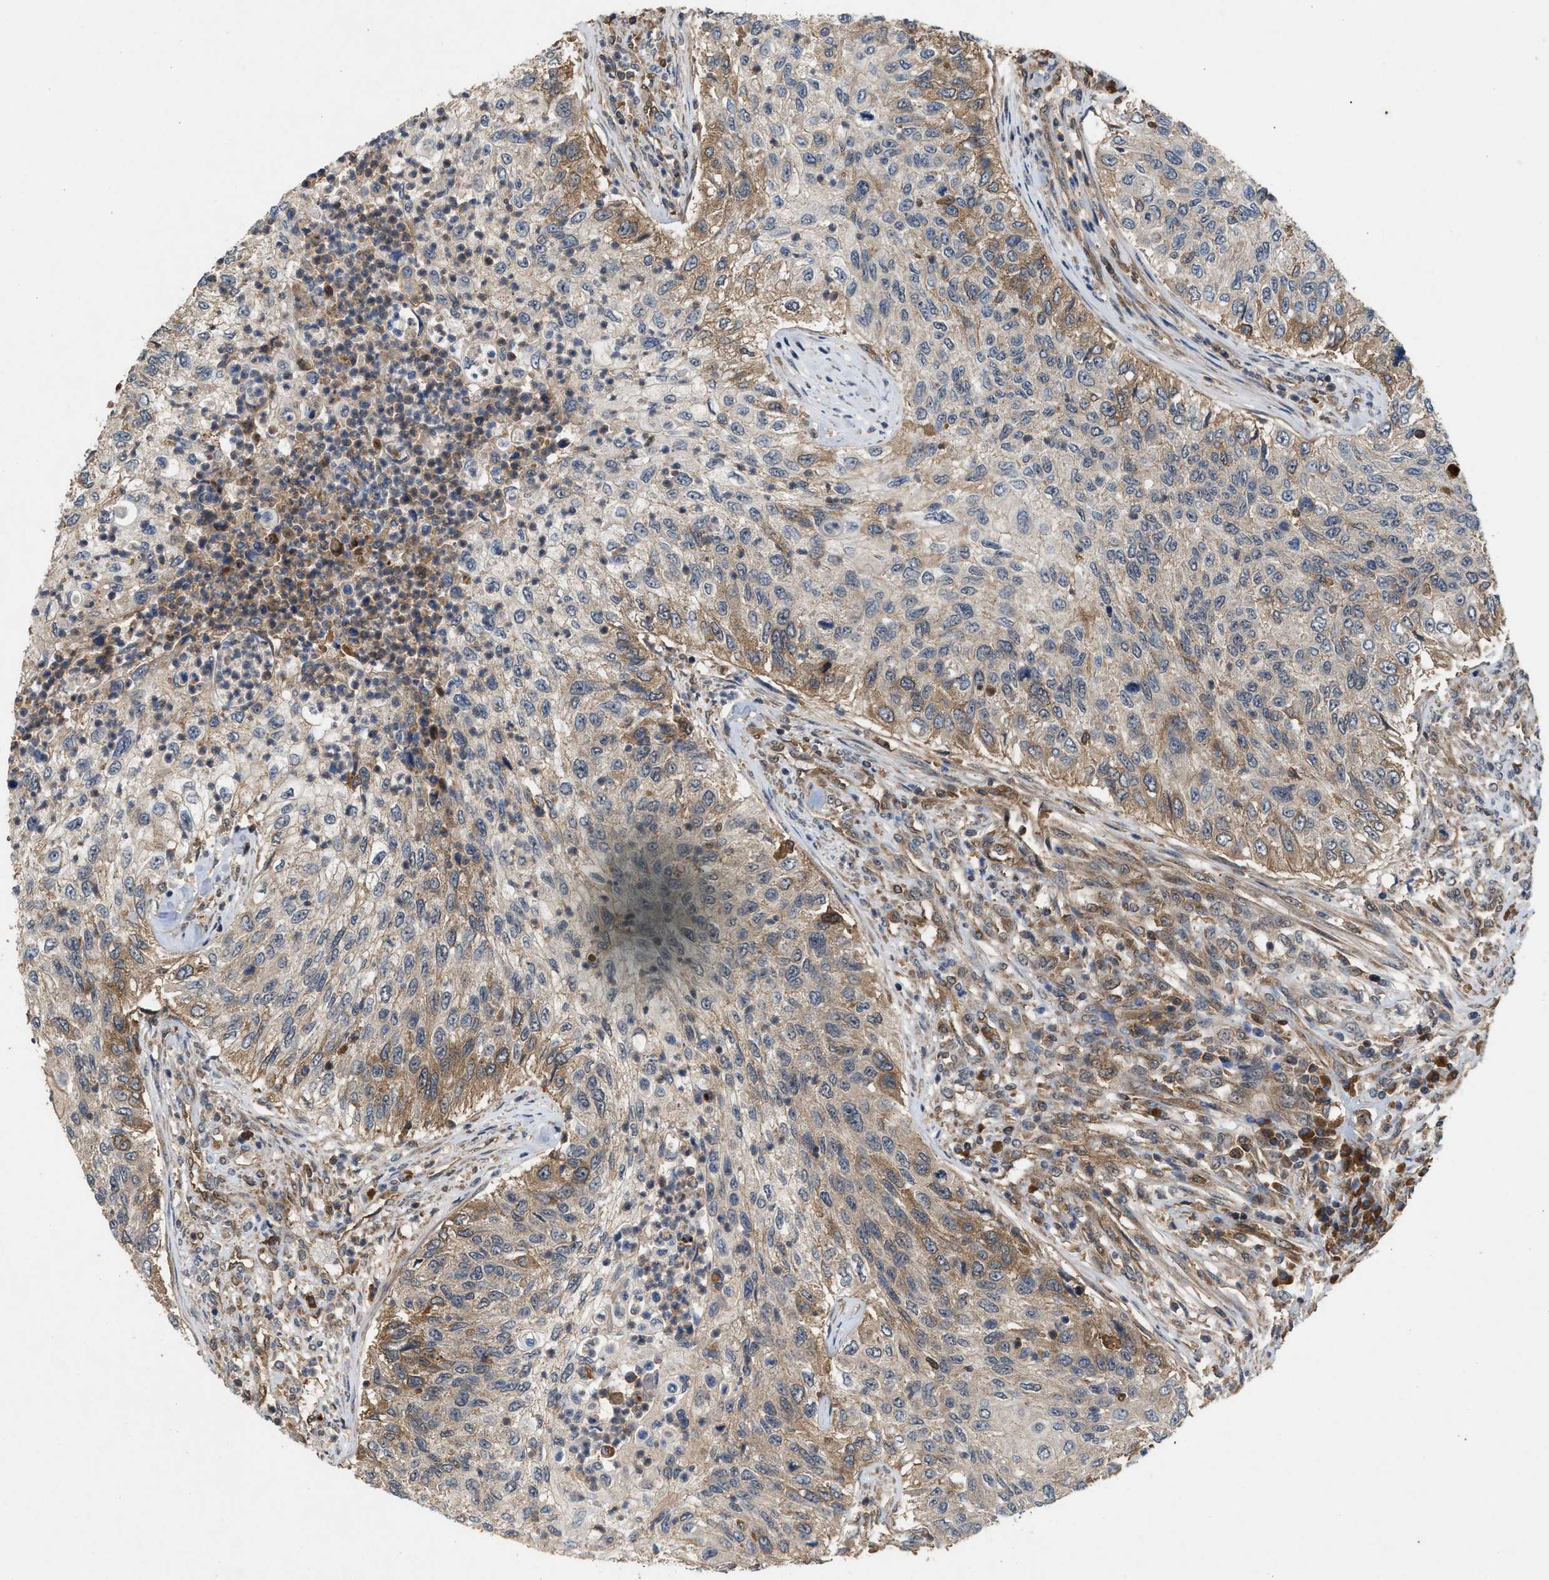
{"staining": {"intensity": "moderate", "quantity": "25%-75%", "location": "cytoplasmic/membranous"}, "tissue": "urothelial cancer", "cell_type": "Tumor cells", "image_type": "cancer", "snomed": [{"axis": "morphology", "description": "Urothelial carcinoma, High grade"}, {"axis": "topography", "description": "Urinary bladder"}], "caption": "DAB immunohistochemical staining of human urothelial cancer exhibits moderate cytoplasmic/membranous protein expression in about 25%-75% of tumor cells. The staining was performed using DAB to visualize the protein expression in brown, while the nuclei were stained in blue with hematoxylin (Magnification: 20x).", "gene": "RUSC2", "patient": {"sex": "female", "age": 60}}